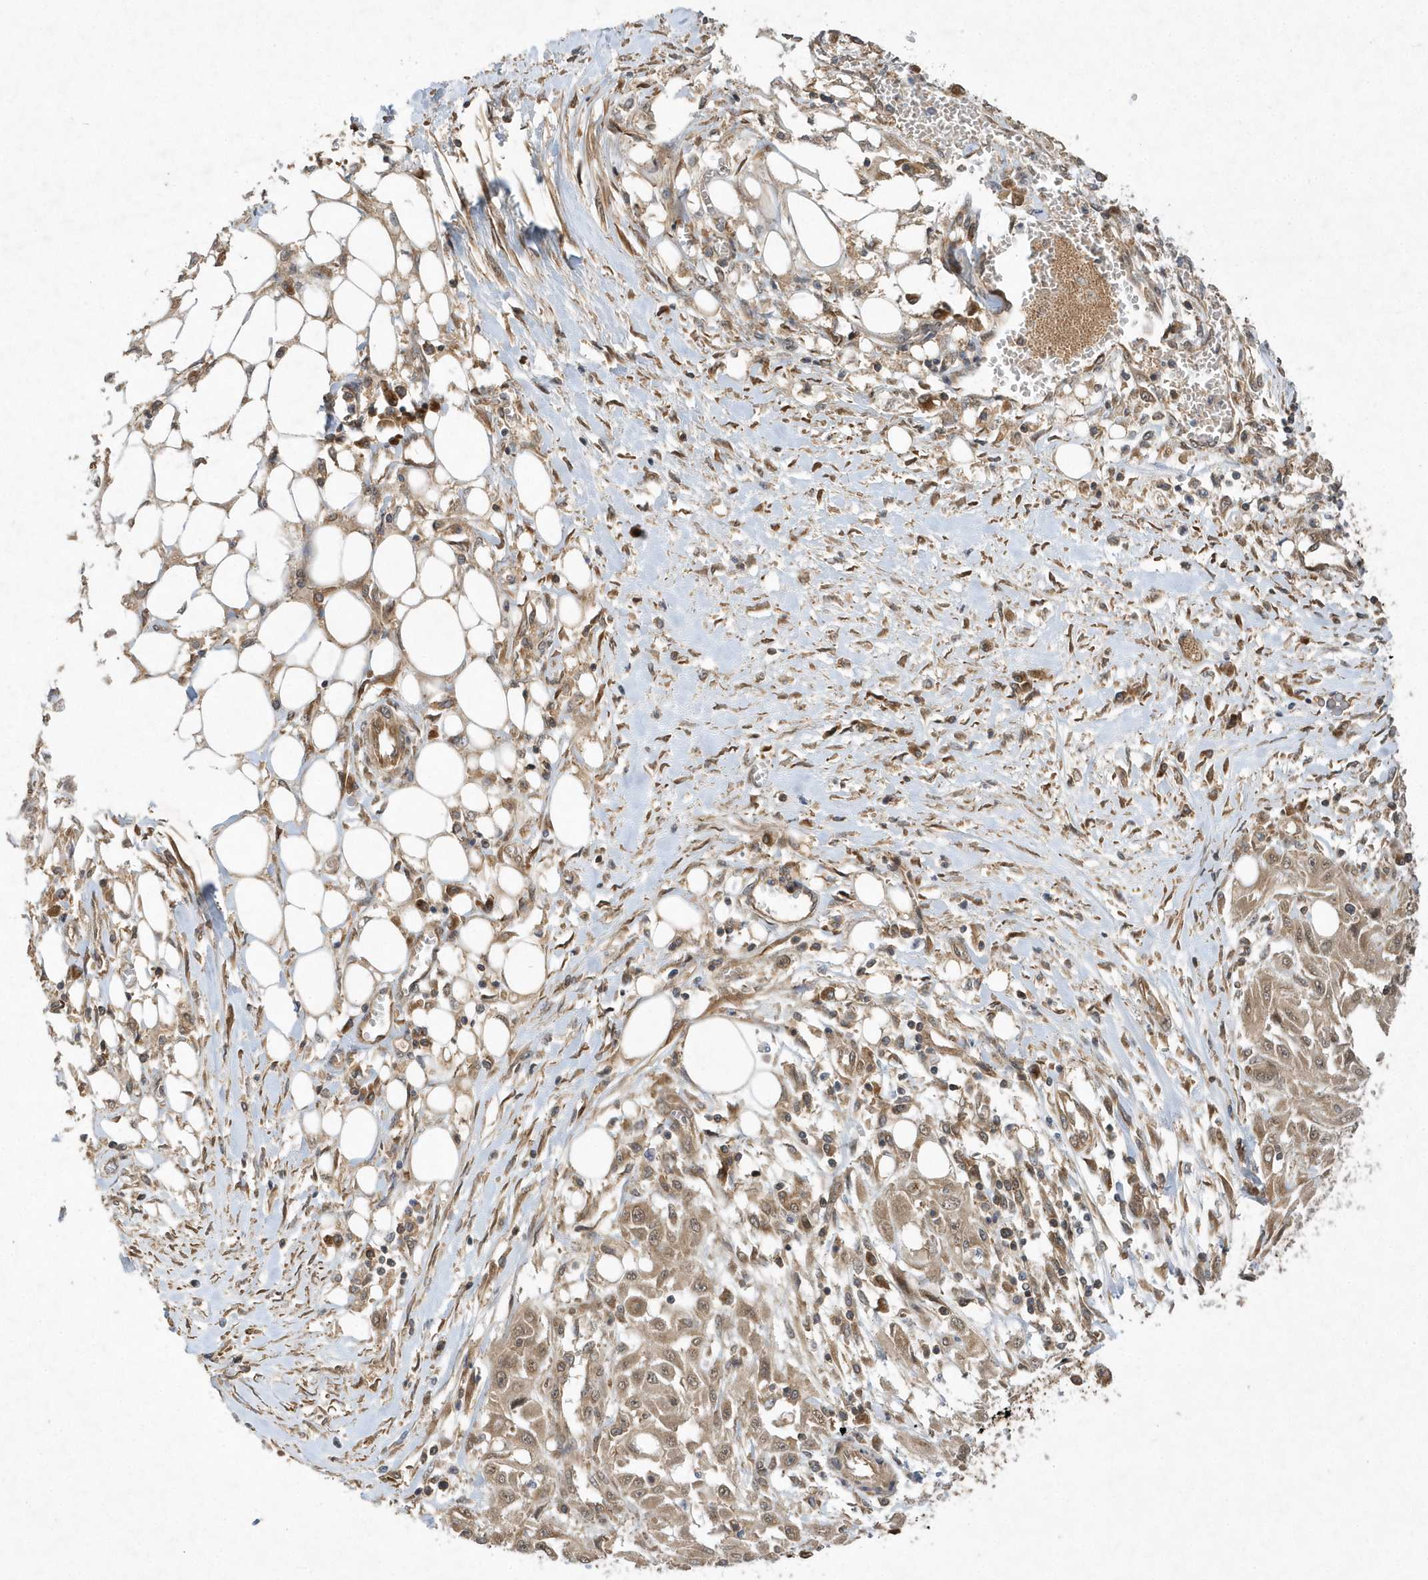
{"staining": {"intensity": "moderate", "quantity": ">75%", "location": "cytoplasmic/membranous,nuclear"}, "tissue": "skin cancer", "cell_type": "Tumor cells", "image_type": "cancer", "snomed": [{"axis": "morphology", "description": "Squamous cell carcinoma, NOS"}, {"axis": "morphology", "description": "Squamous cell carcinoma, metastatic, NOS"}, {"axis": "topography", "description": "Skin"}, {"axis": "topography", "description": "Lymph node"}], "caption": "High-power microscopy captured an immunohistochemistry (IHC) histopathology image of skin squamous cell carcinoma, revealing moderate cytoplasmic/membranous and nuclear positivity in about >75% of tumor cells.", "gene": "GFM2", "patient": {"sex": "male", "age": 75}}